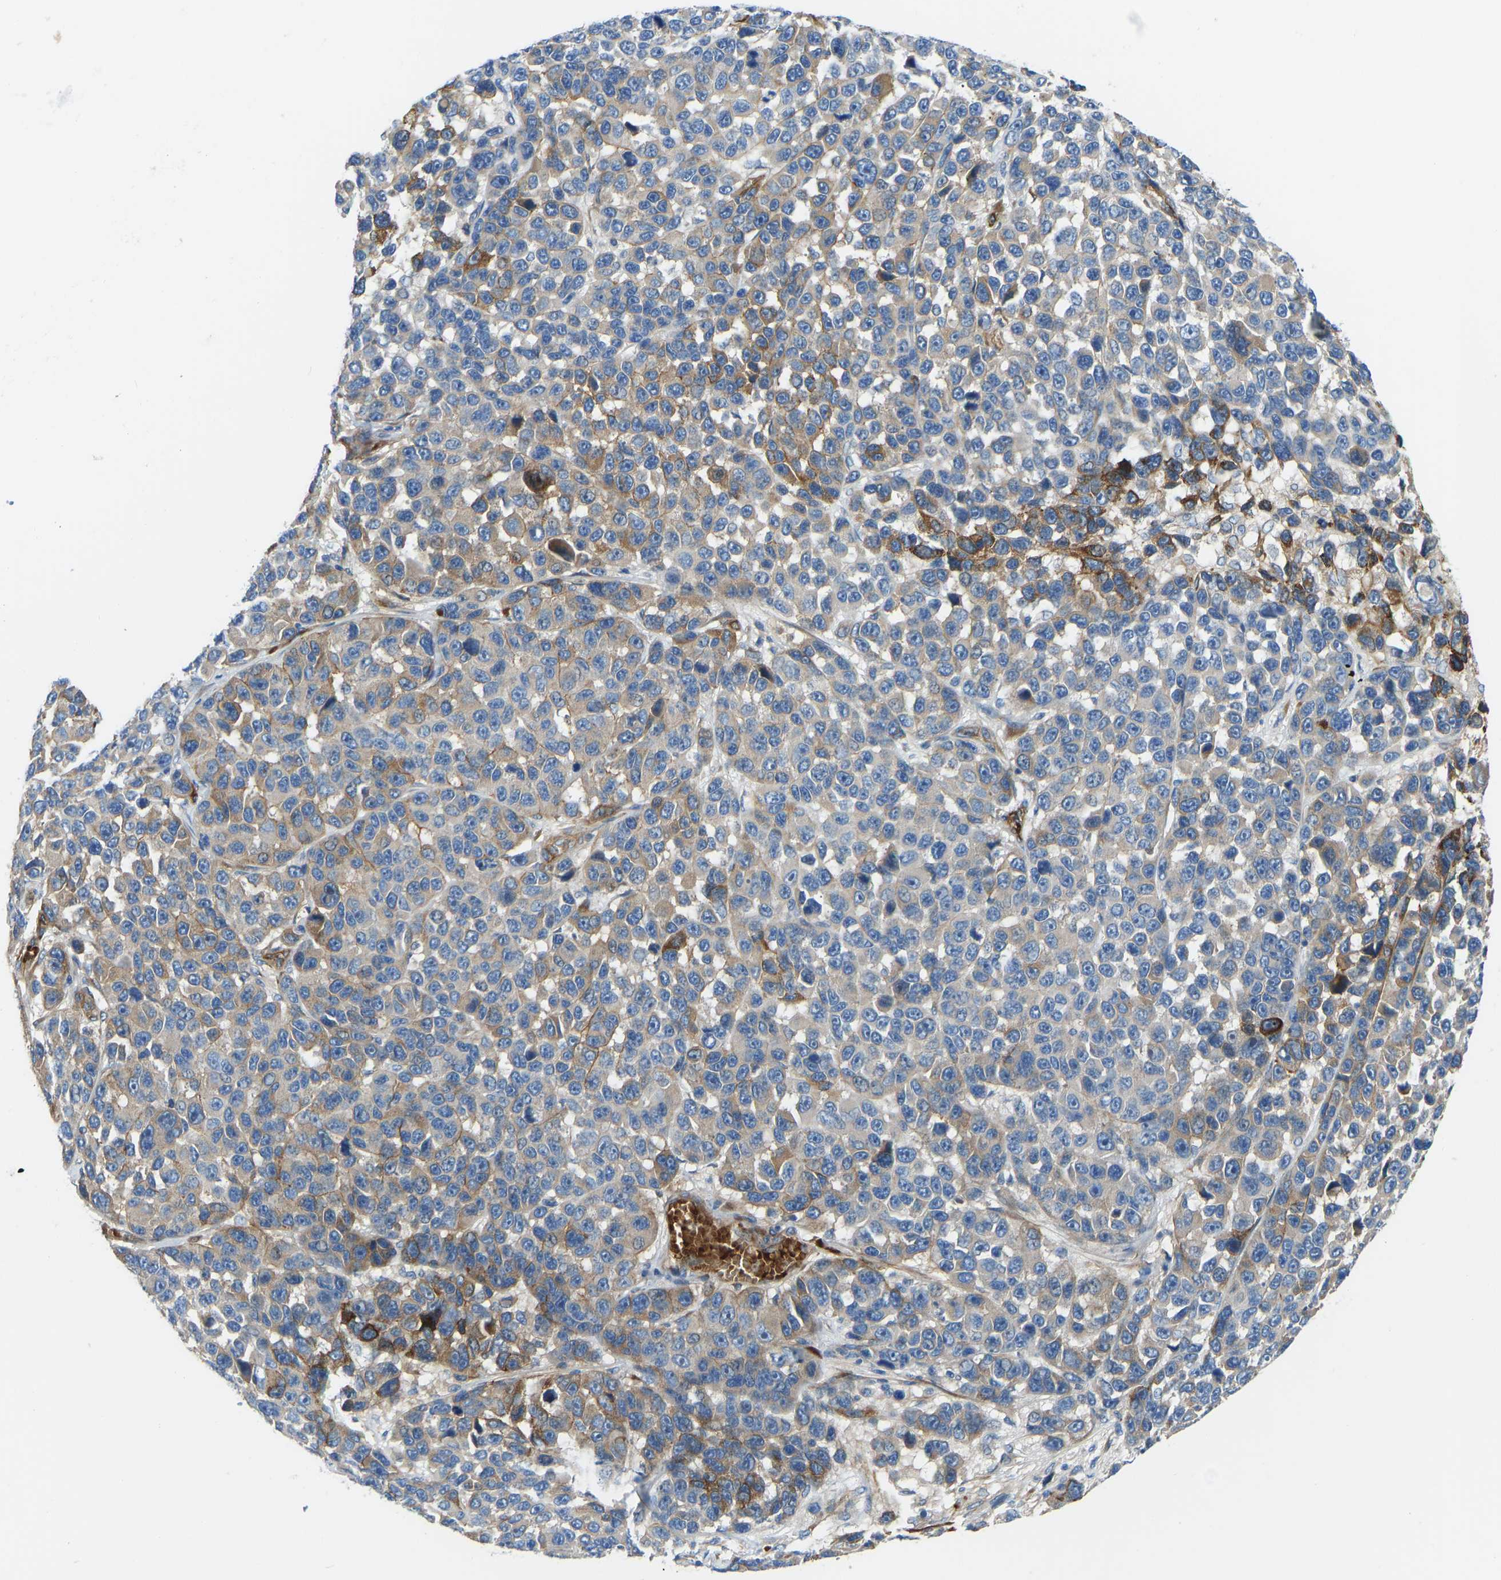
{"staining": {"intensity": "moderate", "quantity": "25%-75%", "location": "cytoplasmic/membranous"}, "tissue": "melanoma", "cell_type": "Tumor cells", "image_type": "cancer", "snomed": [{"axis": "morphology", "description": "Malignant melanoma, NOS"}, {"axis": "topography", "description": "Skin"}], "caption": "IHC of human malignant melanoma shows medium levels of moderate cytoplasmic/membranous expression in about 25%-75% of tumor cells.", "gene": "COL15A1", "patient": {"sex": "male", "age": 53}}